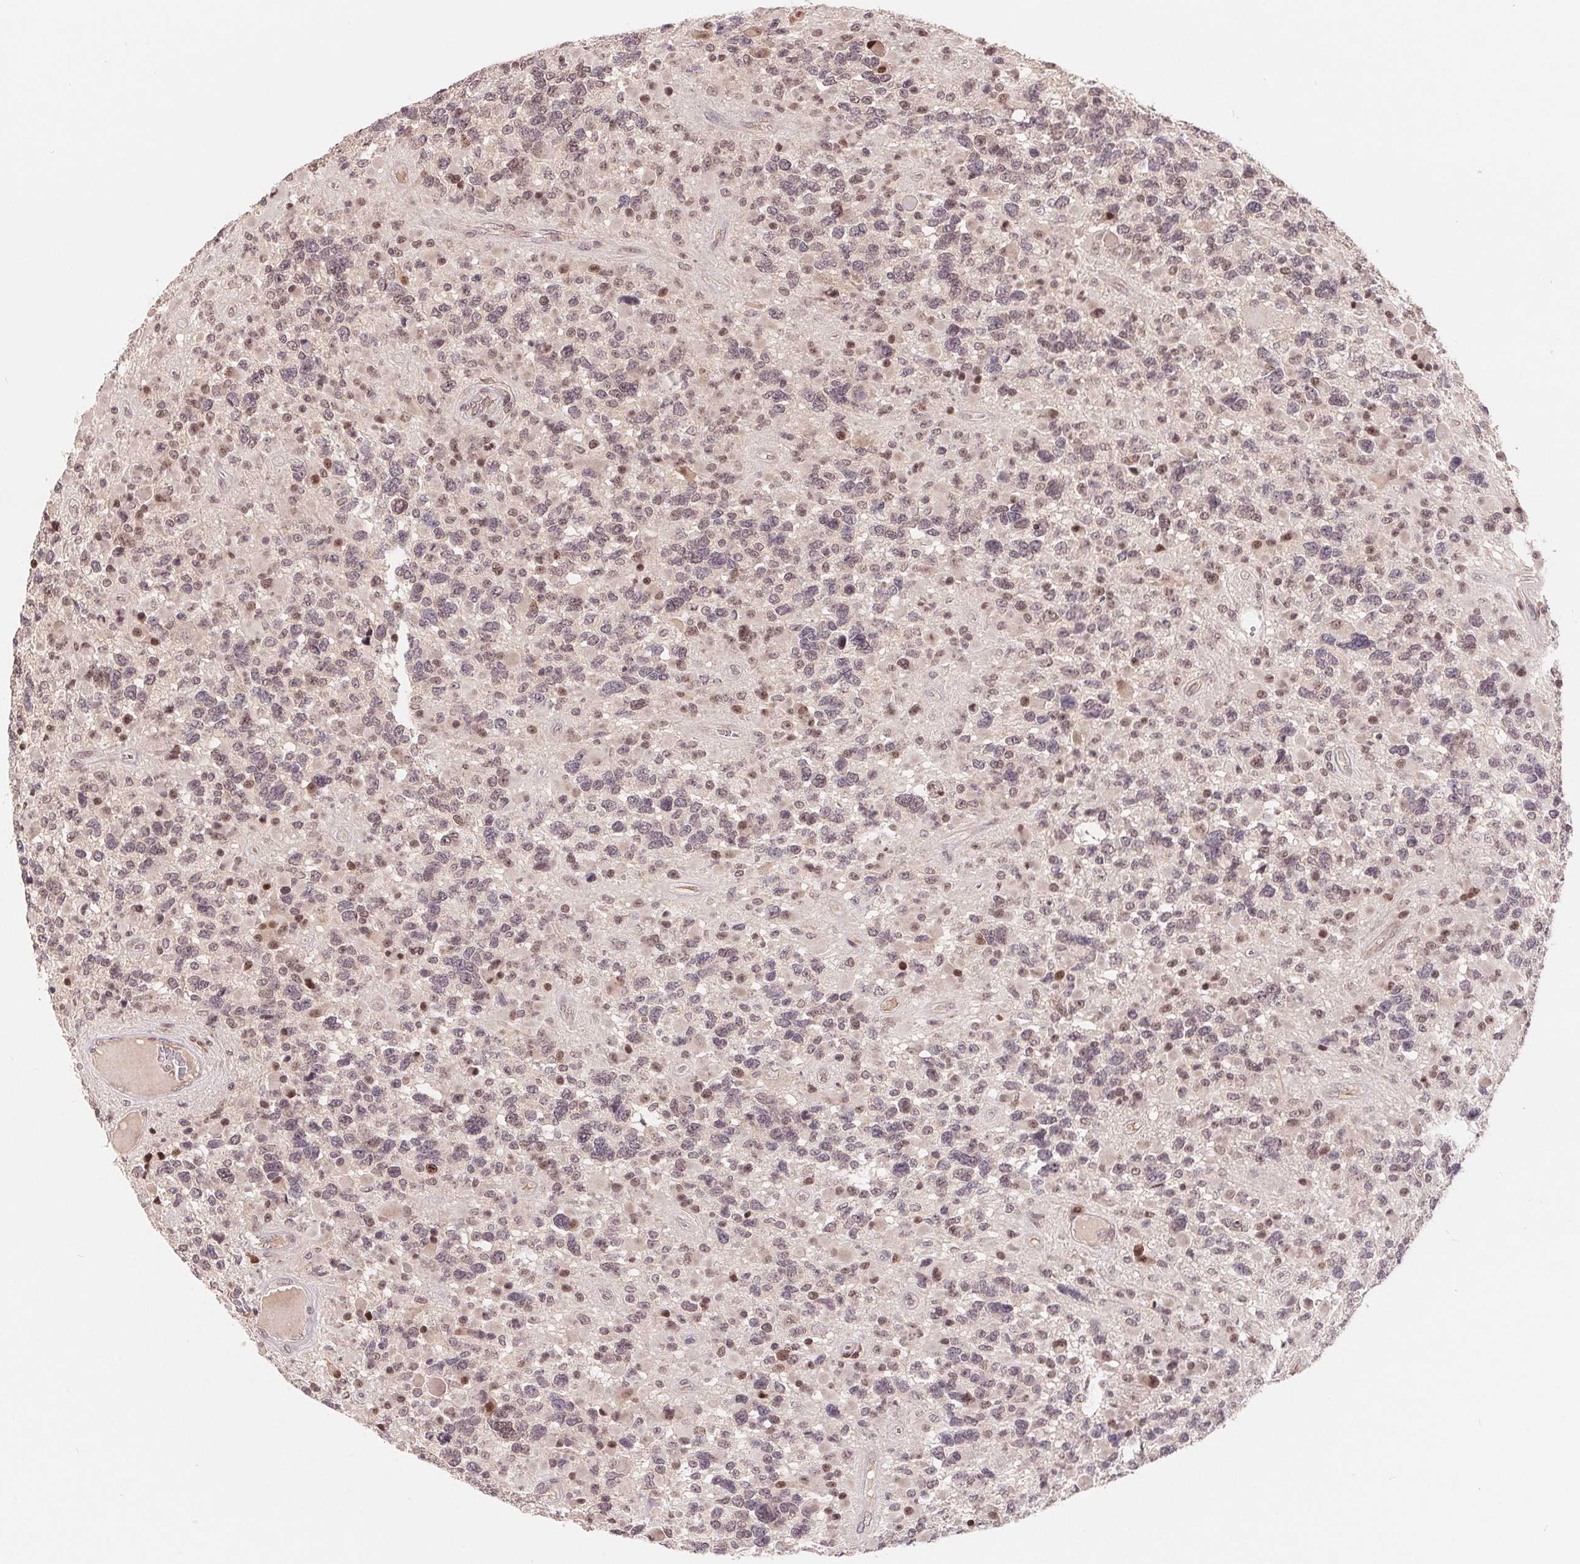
{"staining": {"intensity": "moderate", "quantity": "25%-75%", "location": "nuclear"}, "tissue": "glioma", "cell_type": "Tumor cells", "image_type": "cancer", "snomed": [{"axis": "morphology", "description": "Glioma, malignant, High grade"}, {"axis": "topography", "description": "Brain"}], "caption": "Moderate nuclear protein staining is identified in about 25%-75% of tumor cells in glioma.", "gene": "HMGN3", "patient": {"sex": "female", "age": 40}}